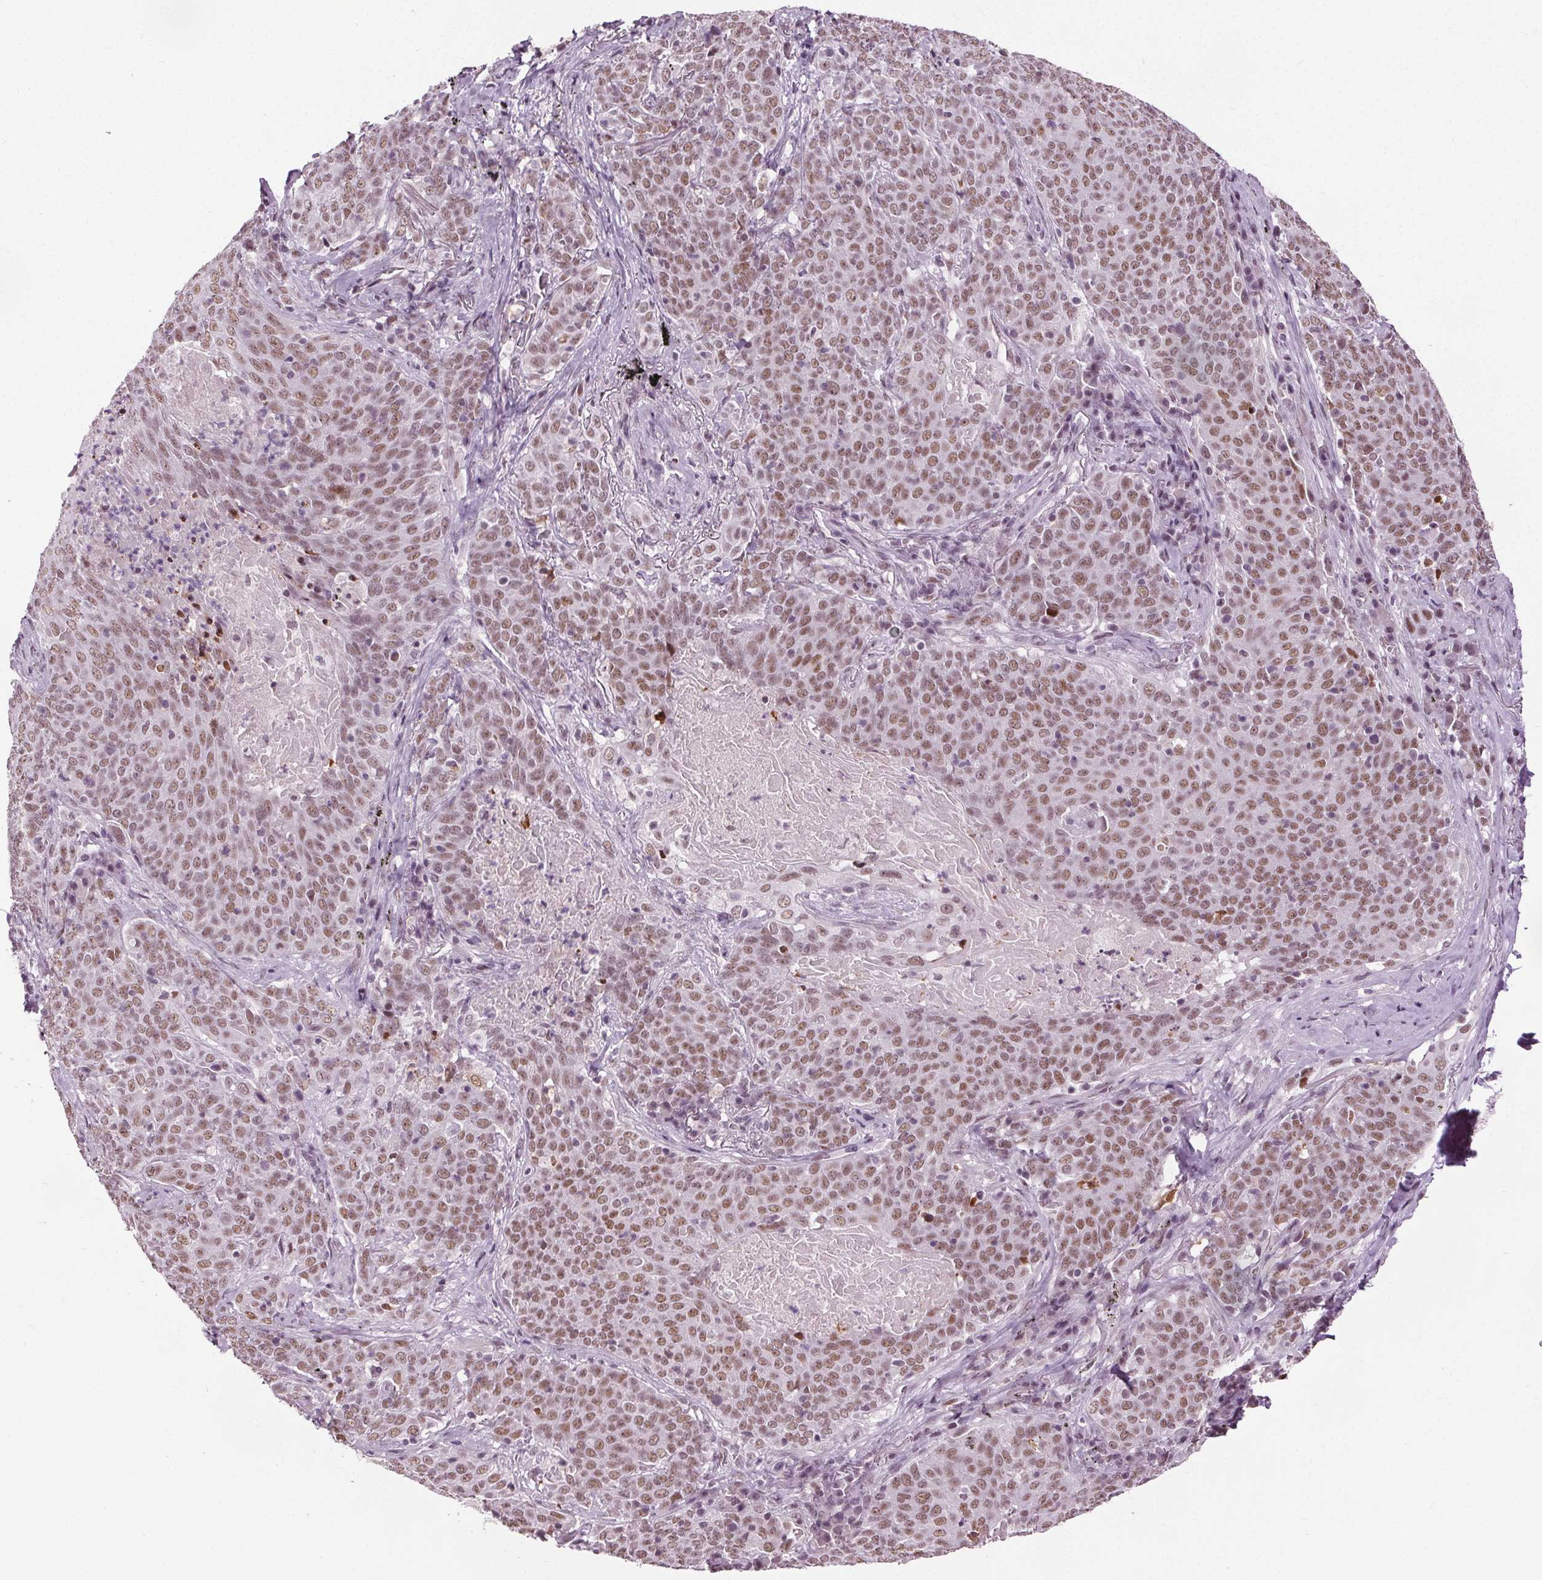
{"staining": {"intensity": "moderate", "quantity": ">75%", "location": "nuclear"}, "tissue": "lung cancer", "cell_type": "Tumor cells", "image_type": "cancer", "snomed": [{"axis": "morphology", "description": "Squamous cell carcinoma, NOS"}, {"axis": "topography", "description": "Lung"}], "caption": "Lung cancer stained with immunohistochemistry demonstrates moderate nuclear staining in approximately >75% of tumor cells.", "gene": "IWS1", "patient": {"sex": "male", "age": 82}}